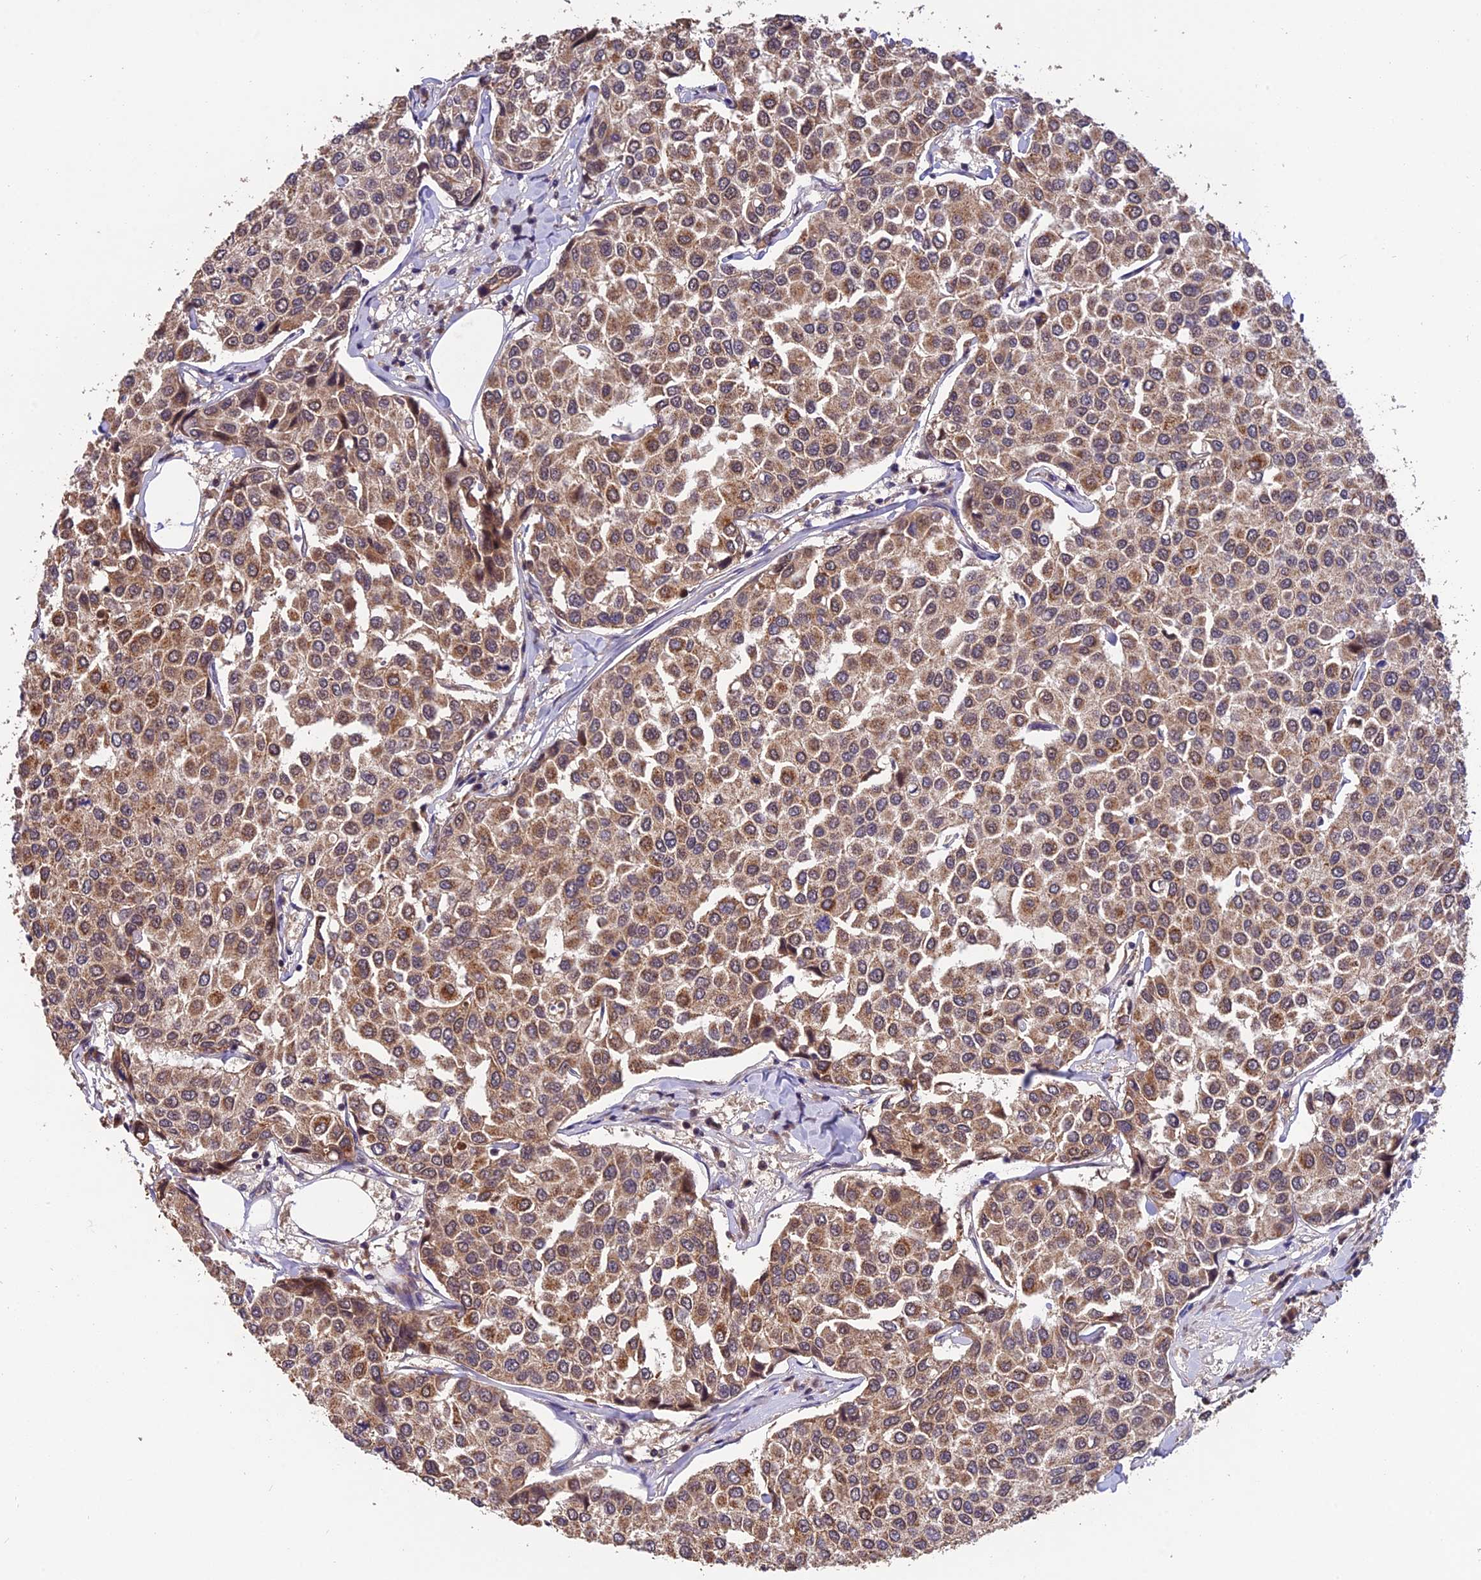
{"staining": {"intensity": "moderate", "quantity": "25%-75%", "location": "cytoplasmic/membranous"}, "tissue": "breast cancer", "cell_type": "Tumor cells", "image_type": "cancer", "snomed": [{"axis": "morphology", "description": "Duct carcinoma"}, {"axis": "topography", "description": "Breast"}], "caption": "About 25%-75% of tumor cells in human breast intraductal carcinoma reveal moderate cytoplasmic/membranous protein expression as visualized by brown immunohistochemical staining.", "gene": "MNS1", "patient": {"sex": "female", "age": 55}}